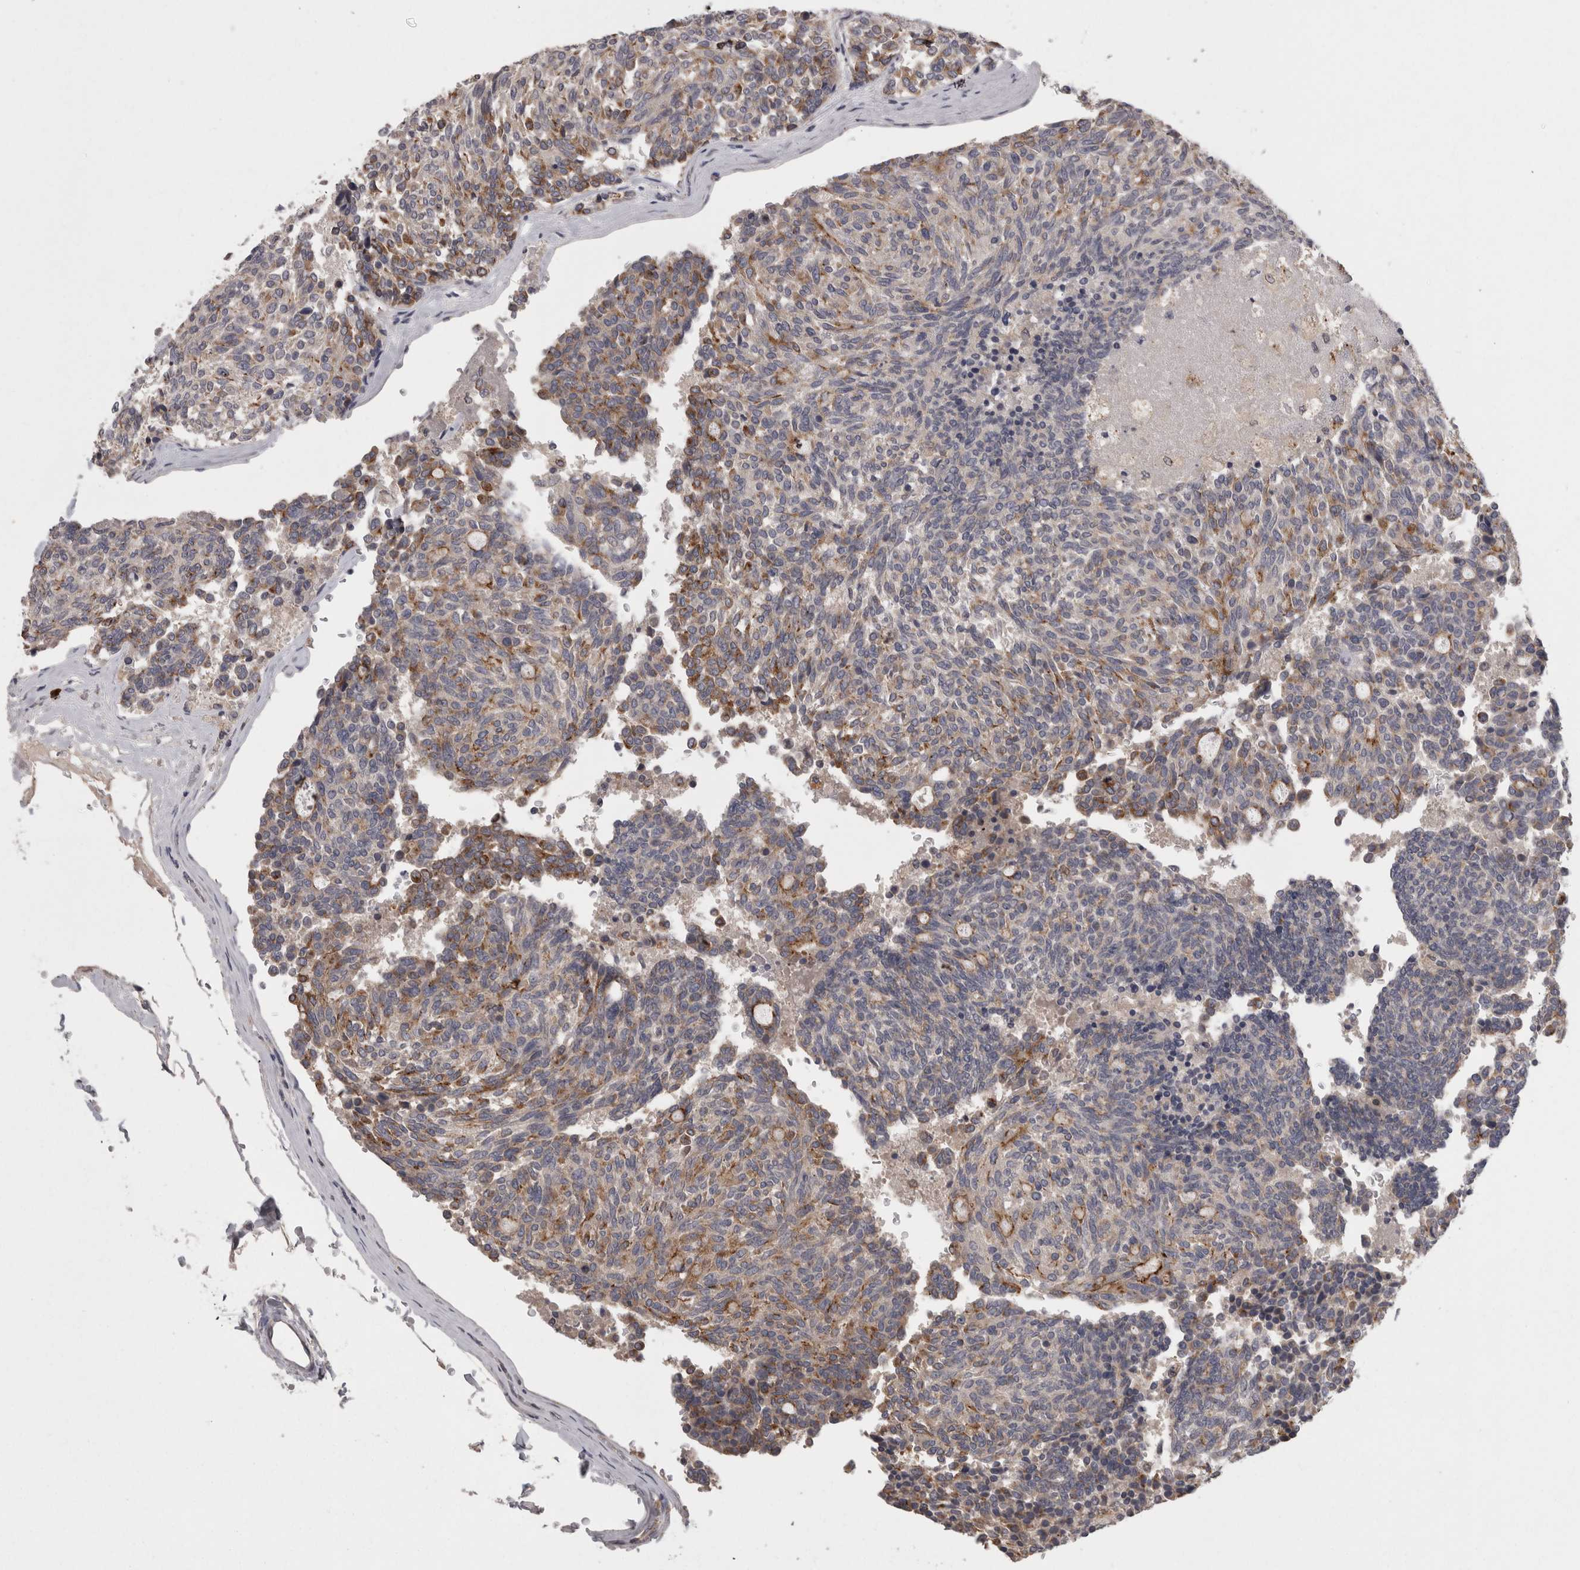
{"staining": {"intensity": "moderate", "quantity": "25%-75%", "location": "cytoplasmic/membranous"}, "tissue": "carcinoid", "cell_type": "Tumor cells", "image_type": "cancer", "snomed": [{"axis": "morphology", "description": "Carcinoid, malignant, NOS"}, {"axis": "topography", "description": "Pancreas"}], "caption": "Approximately 25%-75% of tumor cells in carcinoid exhibit moderate cytoplasmic/membranous protein expression as visualized by brown immunohistochemical staining.", "gene": "PCM1", "patient": {"sex": "female", "age": 54}}